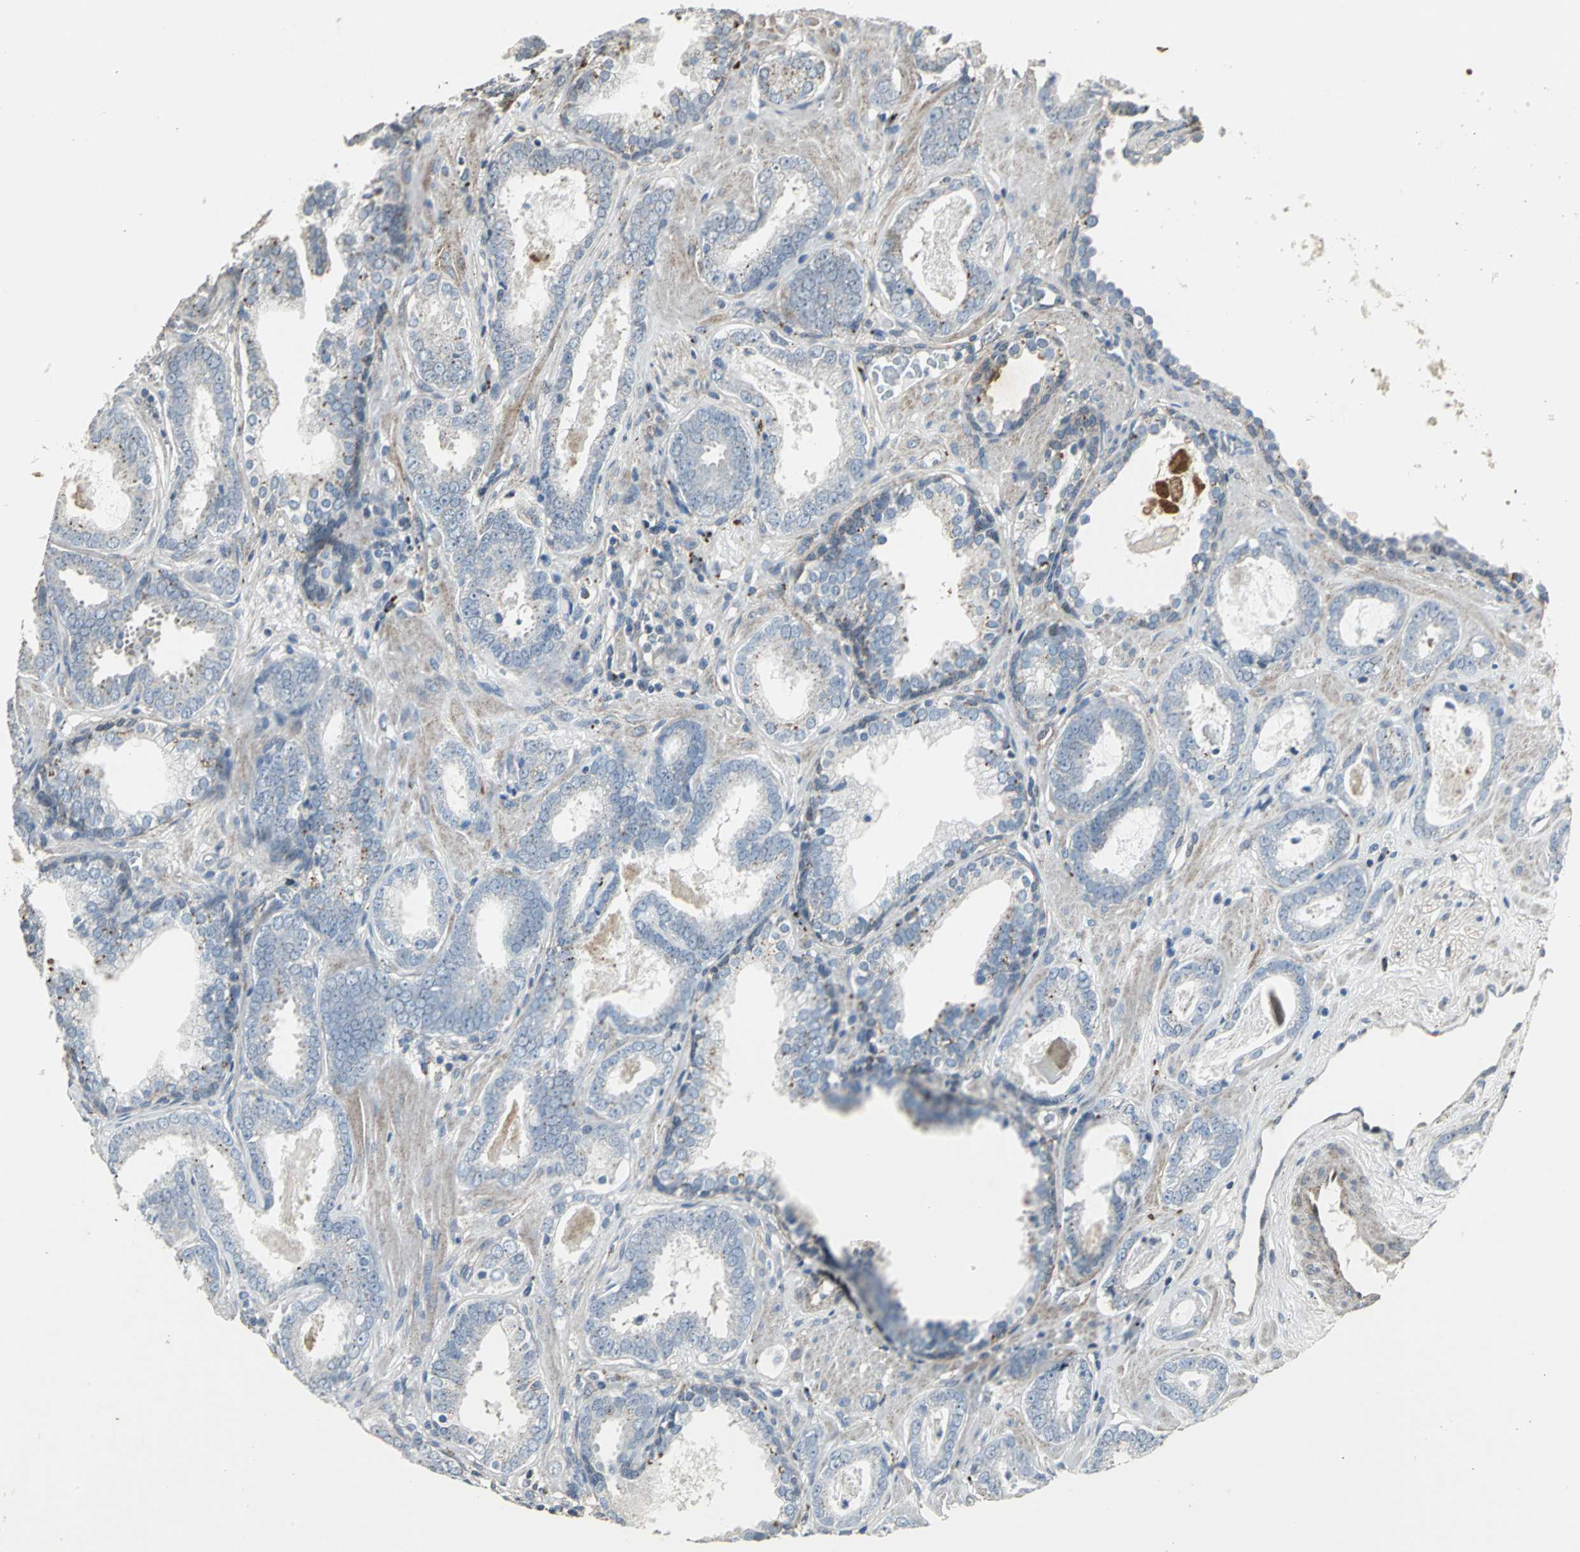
{"staining": {"intensity": "negative", "quantity": "none", "location": "none"}, "tissue": "prostate cancer", "cell_type": "Tumor cells", "image_type": "cancer", "snomed": [{"axis": "morphology", "description": "Adenocarcinoma, Low grade"}, {"axis": "topography", "description": "Prostate"}], "caption": "Tumor cells show no significant staining in prostate adenocarcinoma (low-grade).", "gene": "DNAJB4", "patient": {"sex": "male", "age": 57}}